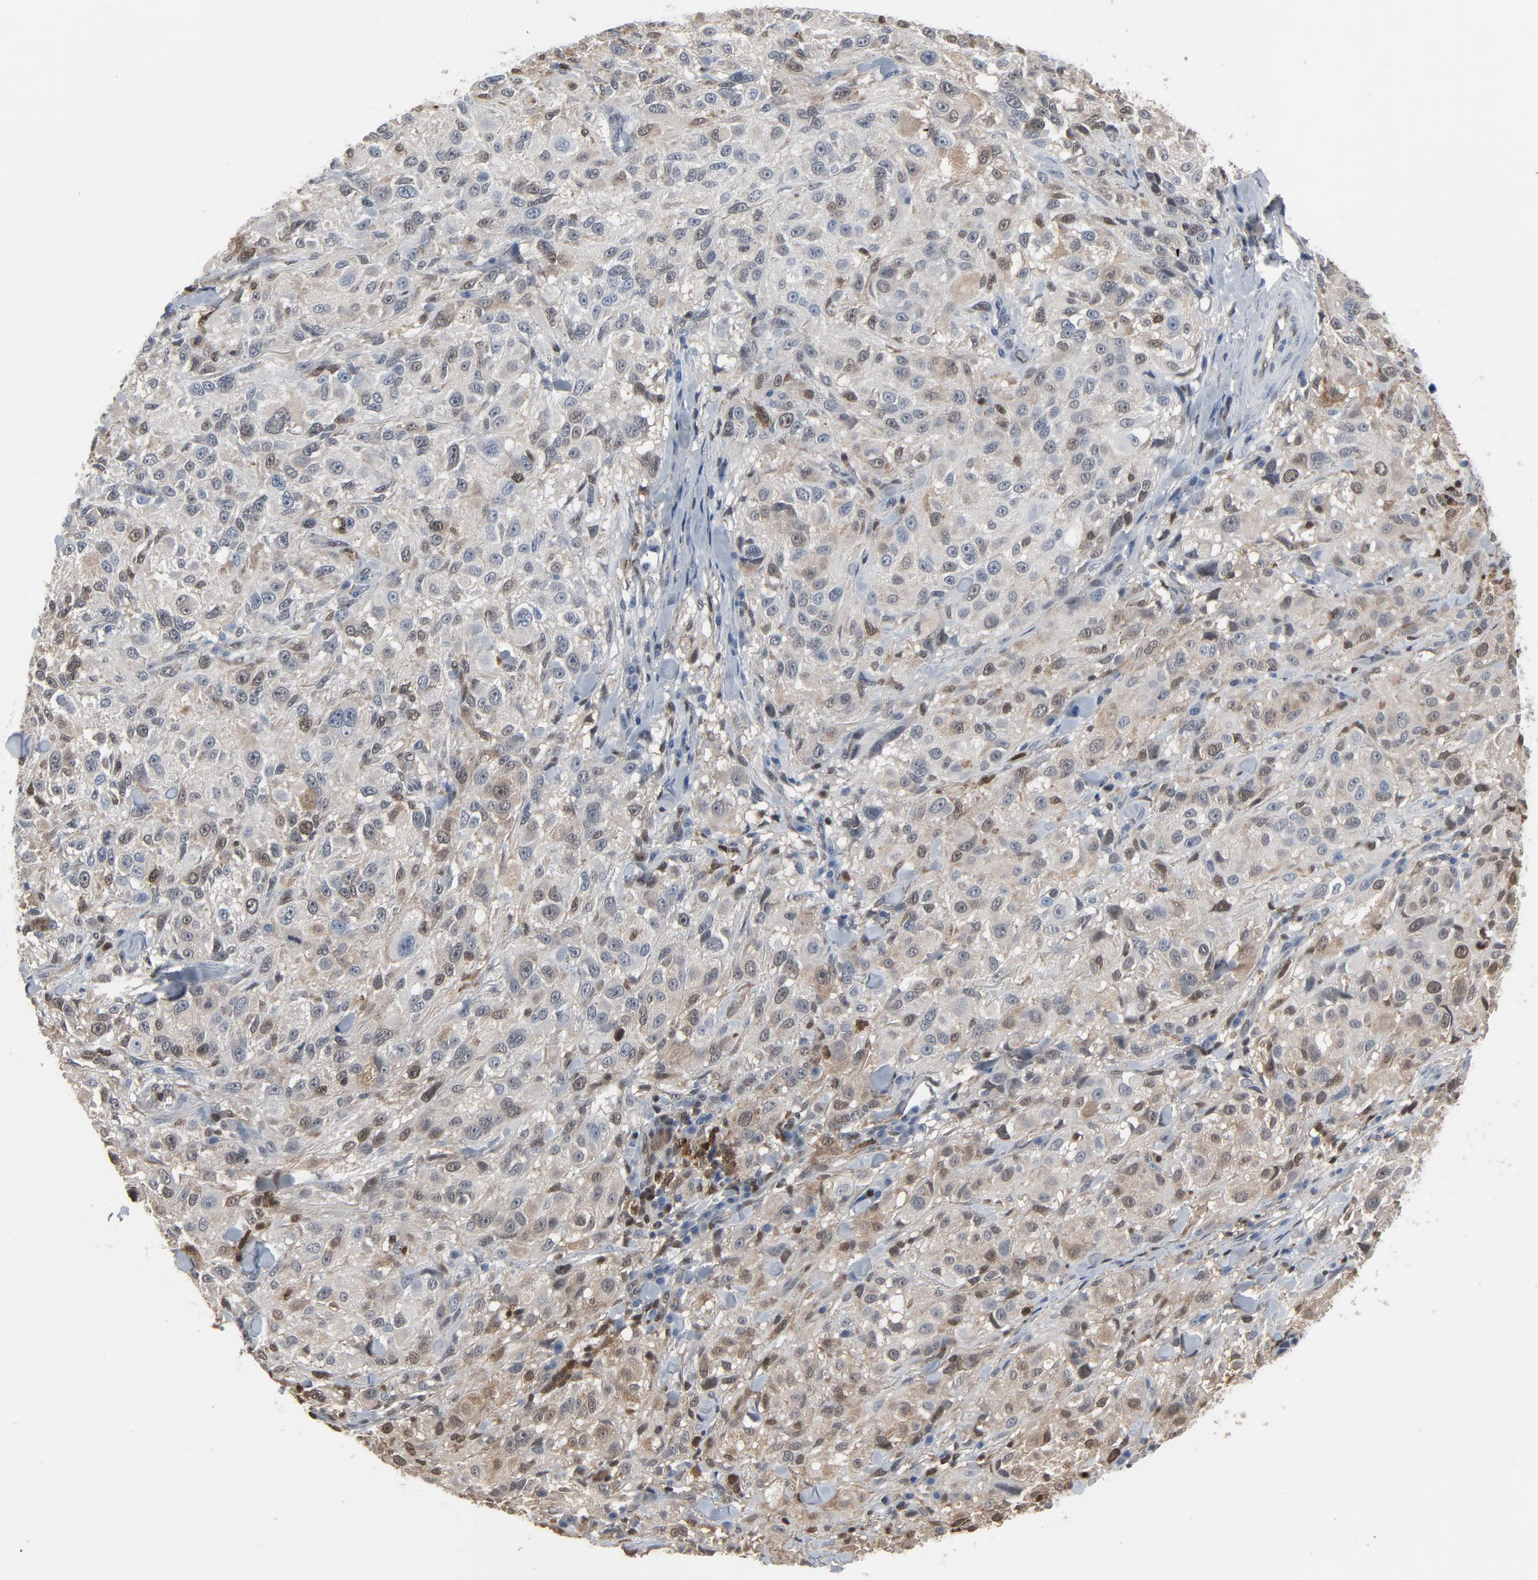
{"staining": {"intensity": "weak", "quantity": "25%-75%", "location": "cytoplasmic/membranous"}, "tissue": "melanoma", "cell_type": "Tumor cells", "image_type": "cancer", "snomed": [{"axis": "morphology", "description": "Necrosis, NOS"}, {"axis": "morphology", "description": "Malignant melanoma, NOS"}, {"axis": "topography", "description": "Skin"}], "caption": "Human melanoma stained for a protein (brown) reveals weak cytoplasmic/membranous positive staining in approximately 25%-75% of tumor cells.", "gene": "STAT5A", "patient": {"sex": "female", "age": 87}}